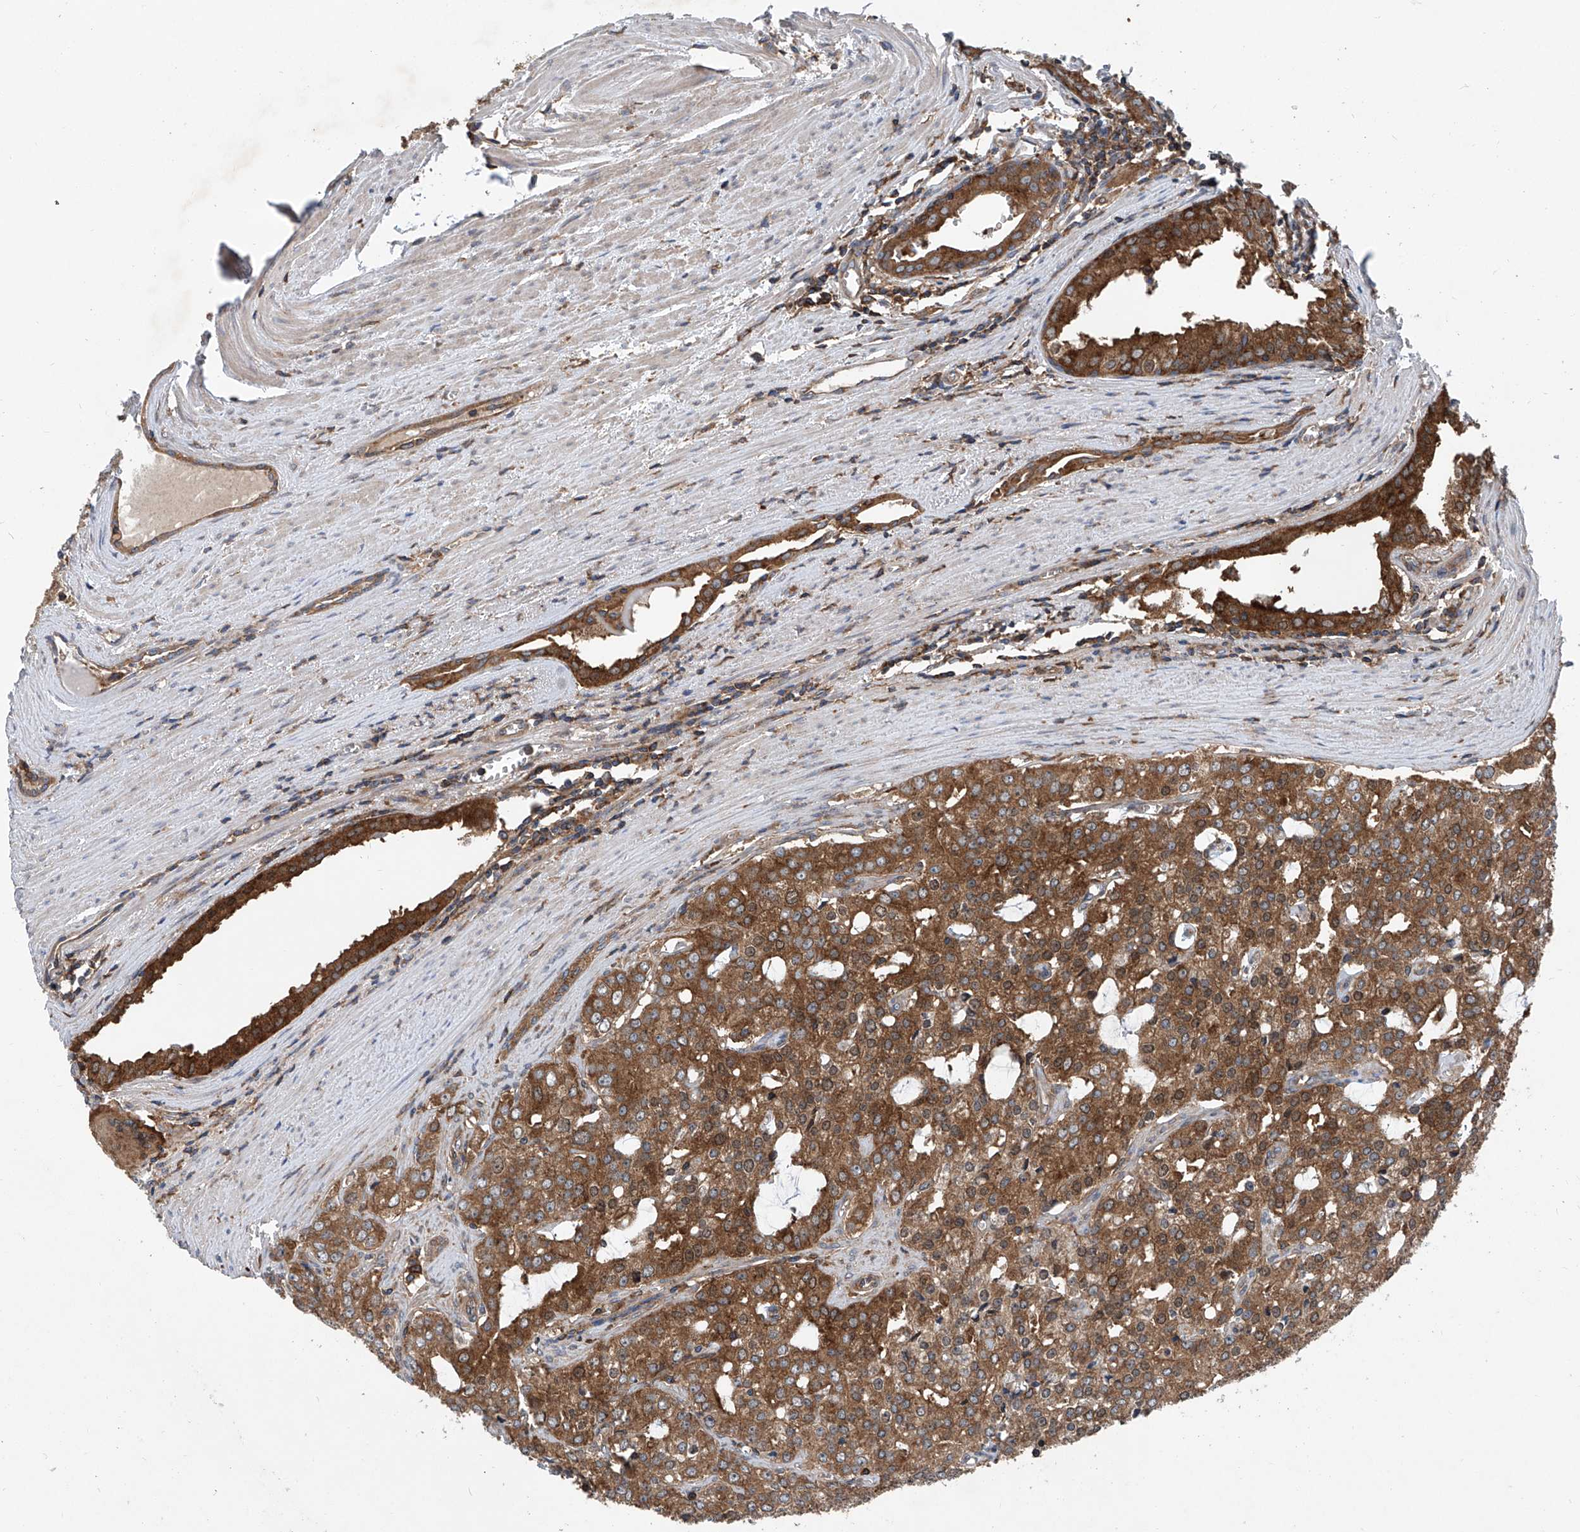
{"staining": {"intensity": "strong", "quantity": ">75%", "location": "cytoplasmic/membranous"}, "tissue": "prostate cancer", "cell_type": "Tumor cells", "image_type": "cancer", "snomed": [{"axis": "morphology", "description": "Adenocarcinoma, High grade"}, {"axis": "topography", "description": "Prostate"}], "caption": "The immunohistochemical stain shows strong cytoplasmic/membranous staining in tumor cells of prostate cancer (adenocarcinoma (high-grade)) tissue.", "gene": "SMAP1", "patient": {"sex": "male", "age": 68}}